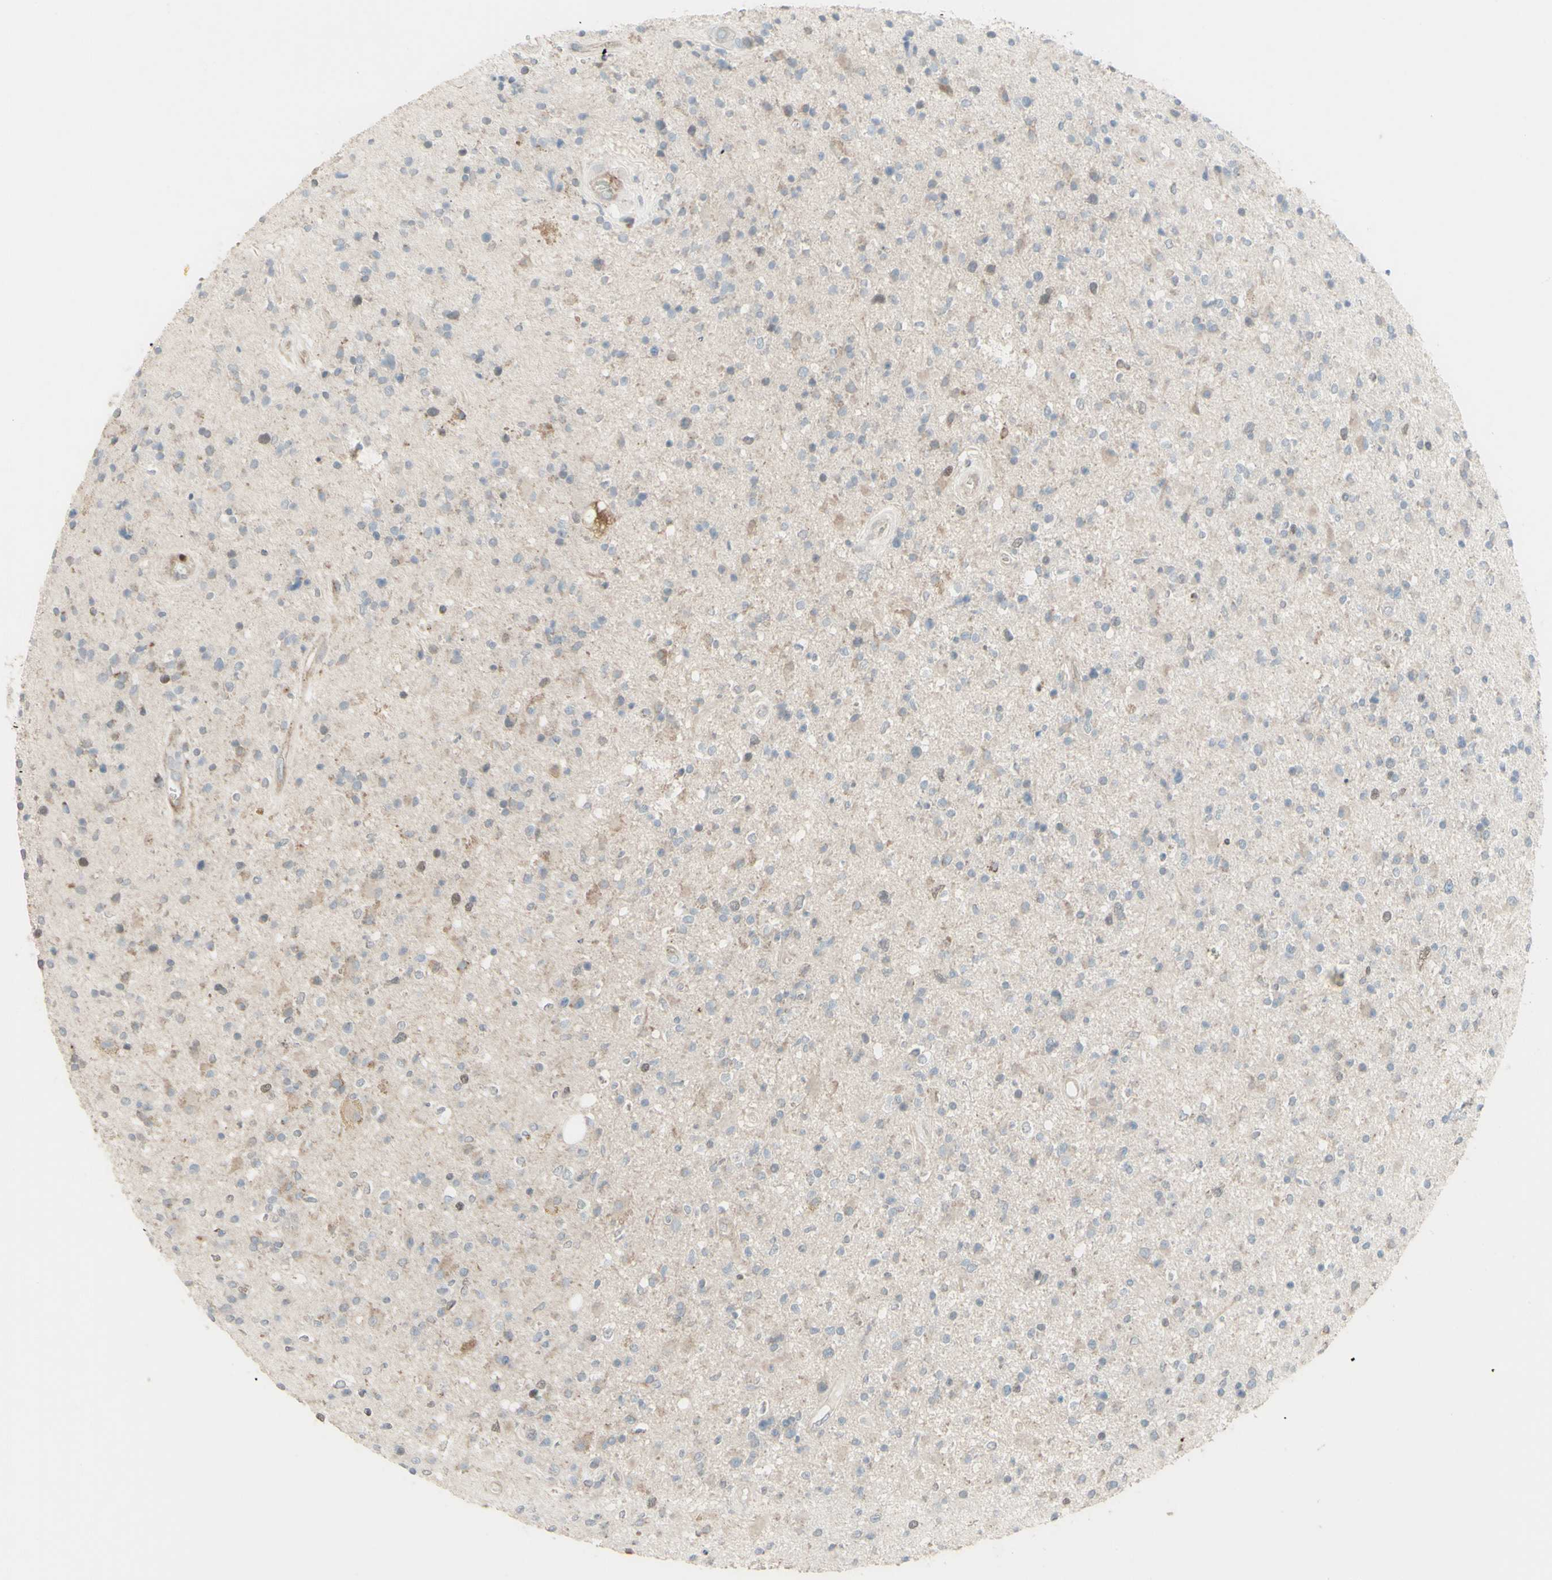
{"staining": {"intensity": "weak", "quantity": "<25%", "location": "cytoplasmic/membranous"}, "tissue": "glioma", "cell_type": "Tumor cells", "image_type": "cancer", "snomed": [{"axis": "morphology", "description": "Glioma, malignant, High grade"}, {"axis": "topography", "description": "Brain"}], "caption": "Immunohistochemistry image of high-grade glioma (malignant) stained for a protein (brown), which reveals no staining in tumor cells.", "gene": "GMNN", "patient": {"sex": "male", "age": 33}}